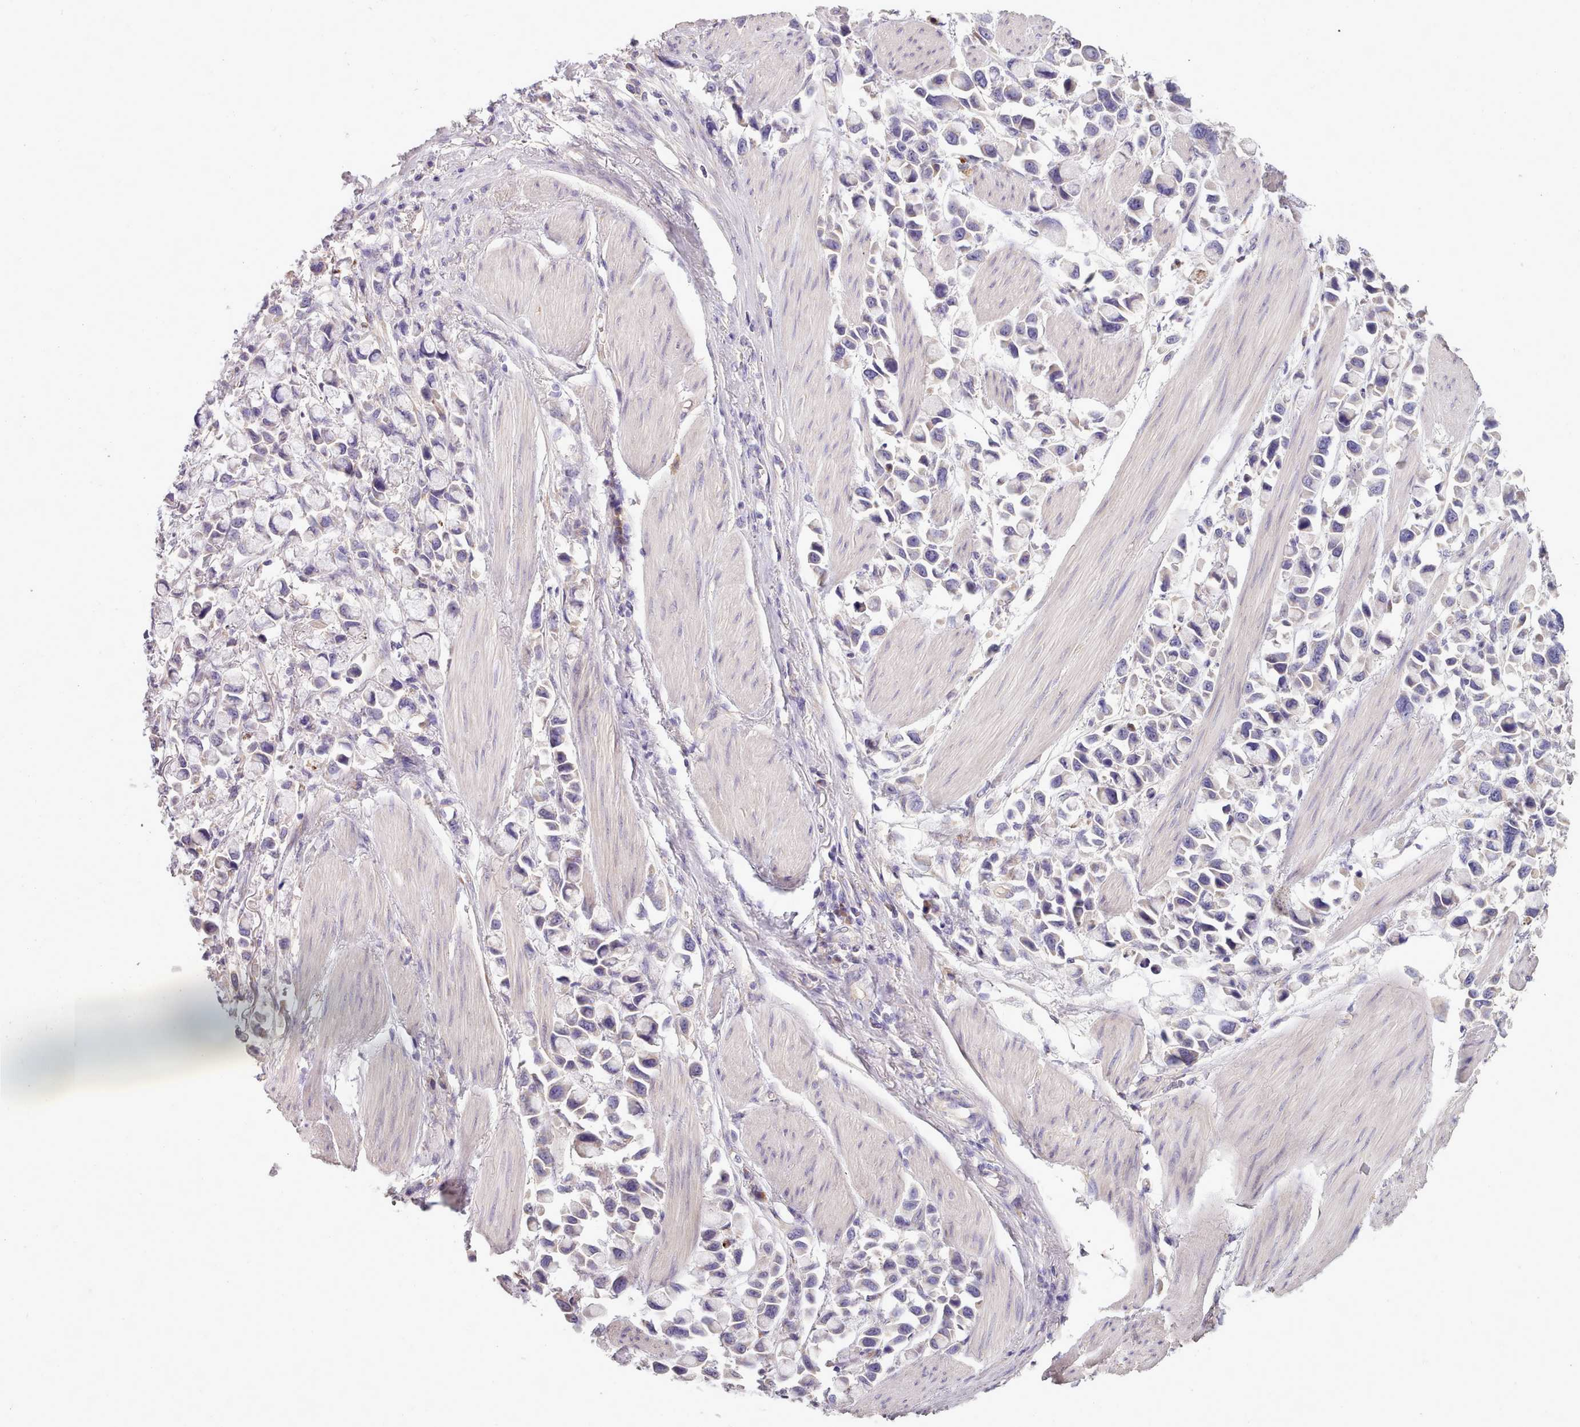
{"staining": {"intensity": "negative", "quantity": "none", "location": "none"}, "tissue": "stomach cancer", "cell_type": "Tumor cells", "image_type": "cancer", "snomed": [{"axis": "morphology", "description": "Adenocarcinoma, NOS"}, {"axis": "topography", "description": "Stomach"}], "caption": "Immunohistochemical staining of stomach cancer (adenocarcinoma) reveals no significant positivity in tumor cells.", "gene": "DPF1", "patient": {"sex": "female", "age": 81}}